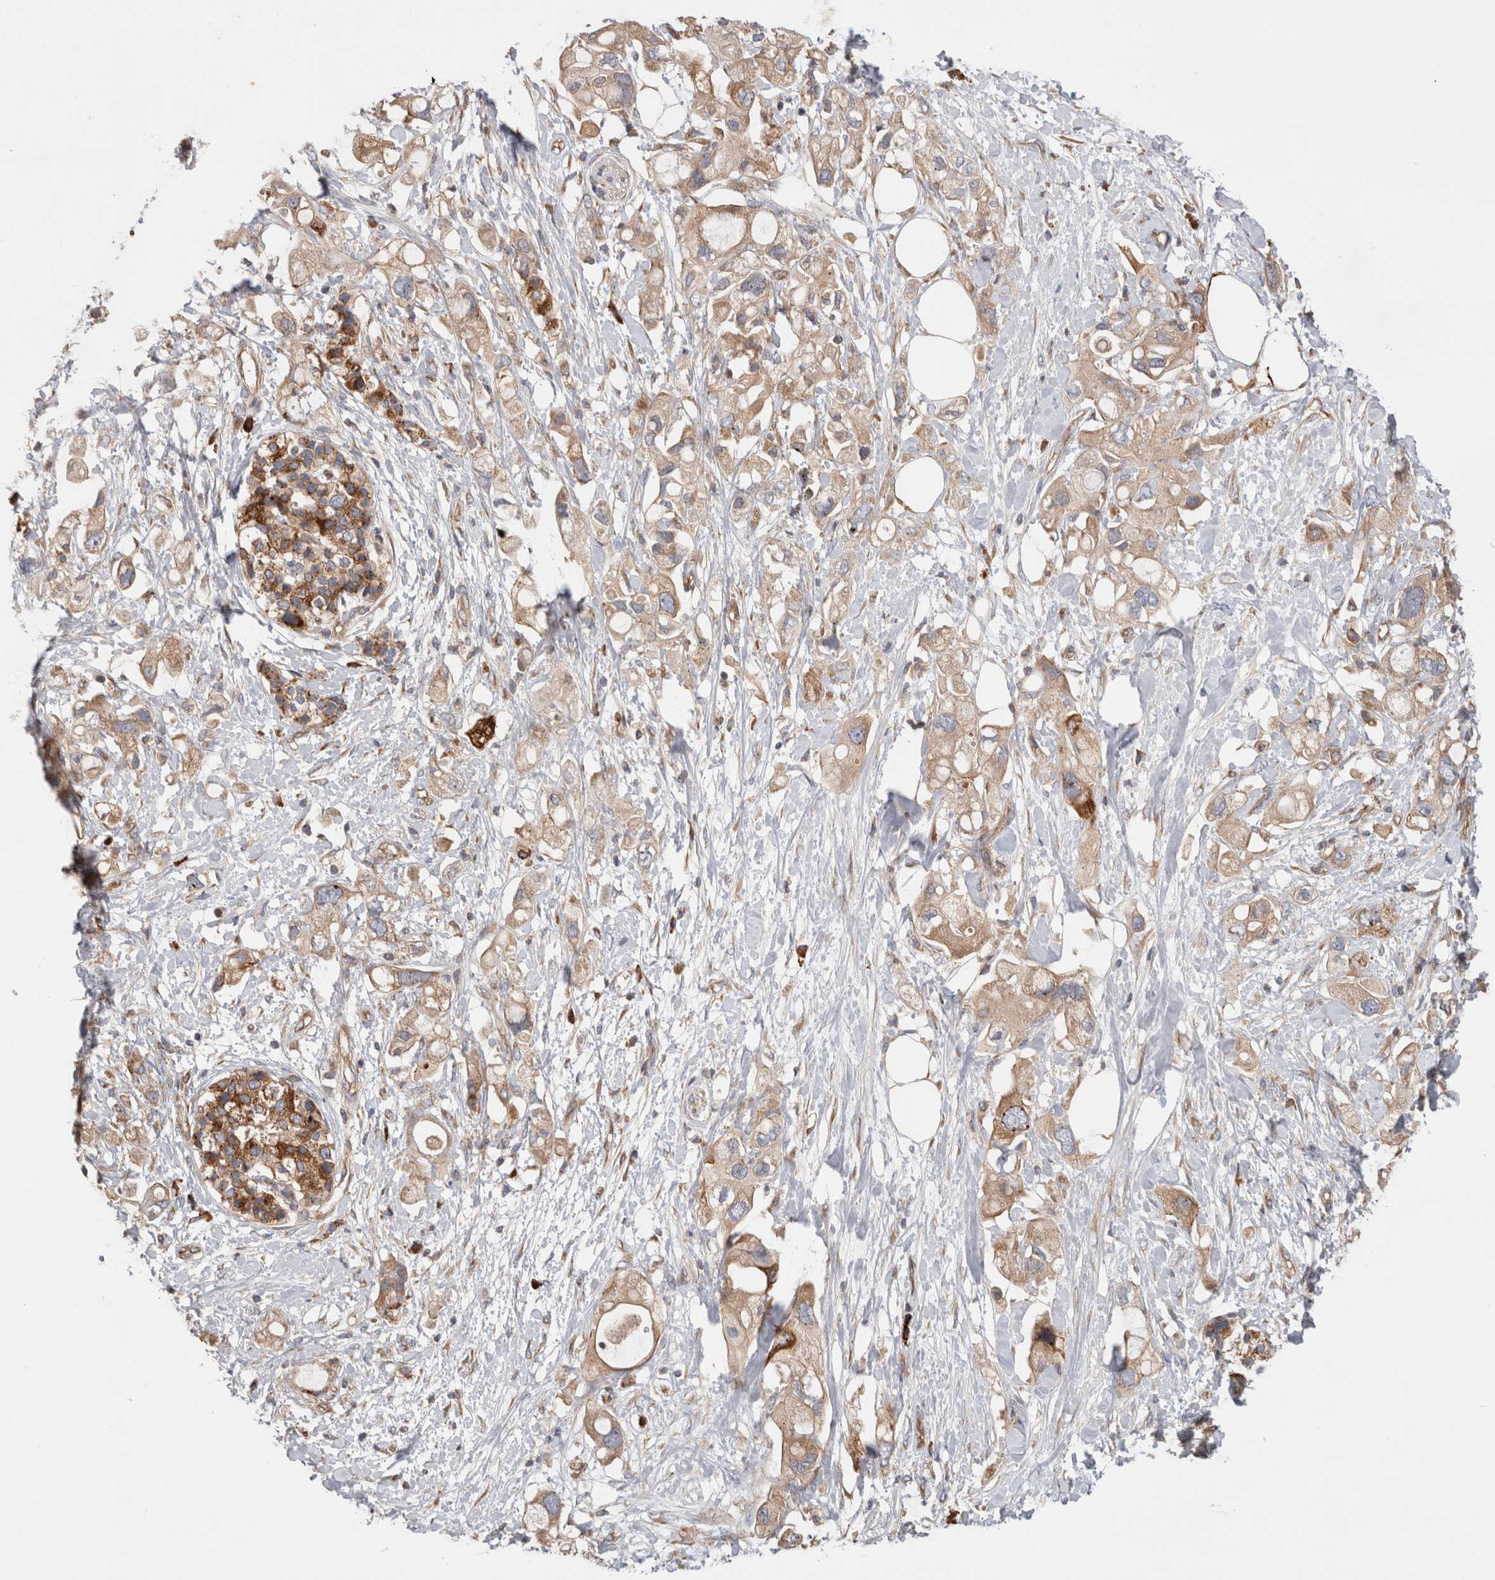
{"staining": {"intensity": "weak", "quantity": ">75%", "location": "cytoplasmic/membranous"}, "tissue": "pancreatic cancer", "cell_type": "Tumor cells", "image_type": "cancer", "snomed": [{"axis": "morphology", "description": "Adenocarcinoma, NOS"}, {"axis": "topography", "description": "Pancreas"}], "caption": "About >75% of tumor cells in human adenocarcinoma (pancreatic) show weak cytoplasmic/membranous protein expression as visualized by brown immunohistochemical staining.", "gene": "PDCD10", "patient": {"sex": "female", "age": 56}}